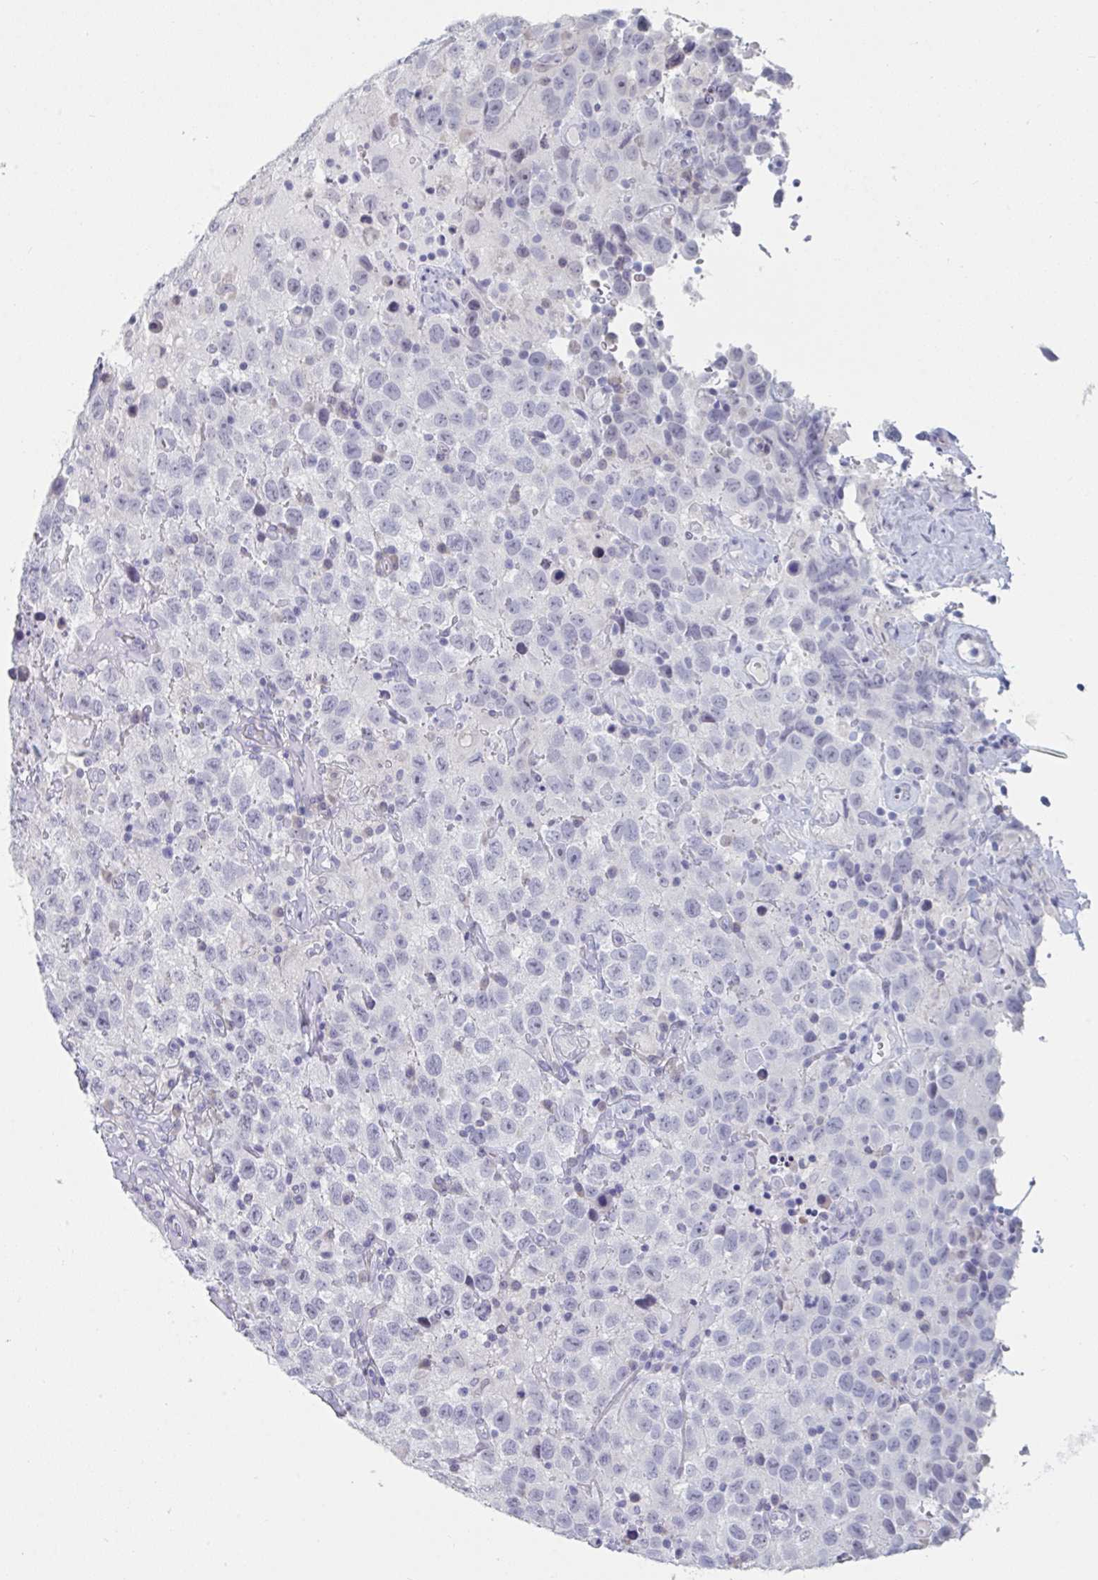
{"staining": {"intensity": "negative", "quantity": "none", "location": "none"}, "tissue": "testis cancer", "cell_type": "Tumor cells", "image_type": "cancer", "snomed": [{"axis": "morphology", "description": "Seminoma, NOS"}, {"axis": "topography", "description": "Testis"}], "caption": "The IHC micrograph has no significant staining in tumor cells of testis cancer tissue.", "gene": "FOXA1", "patient": {"sex": "male", "age": 41}}